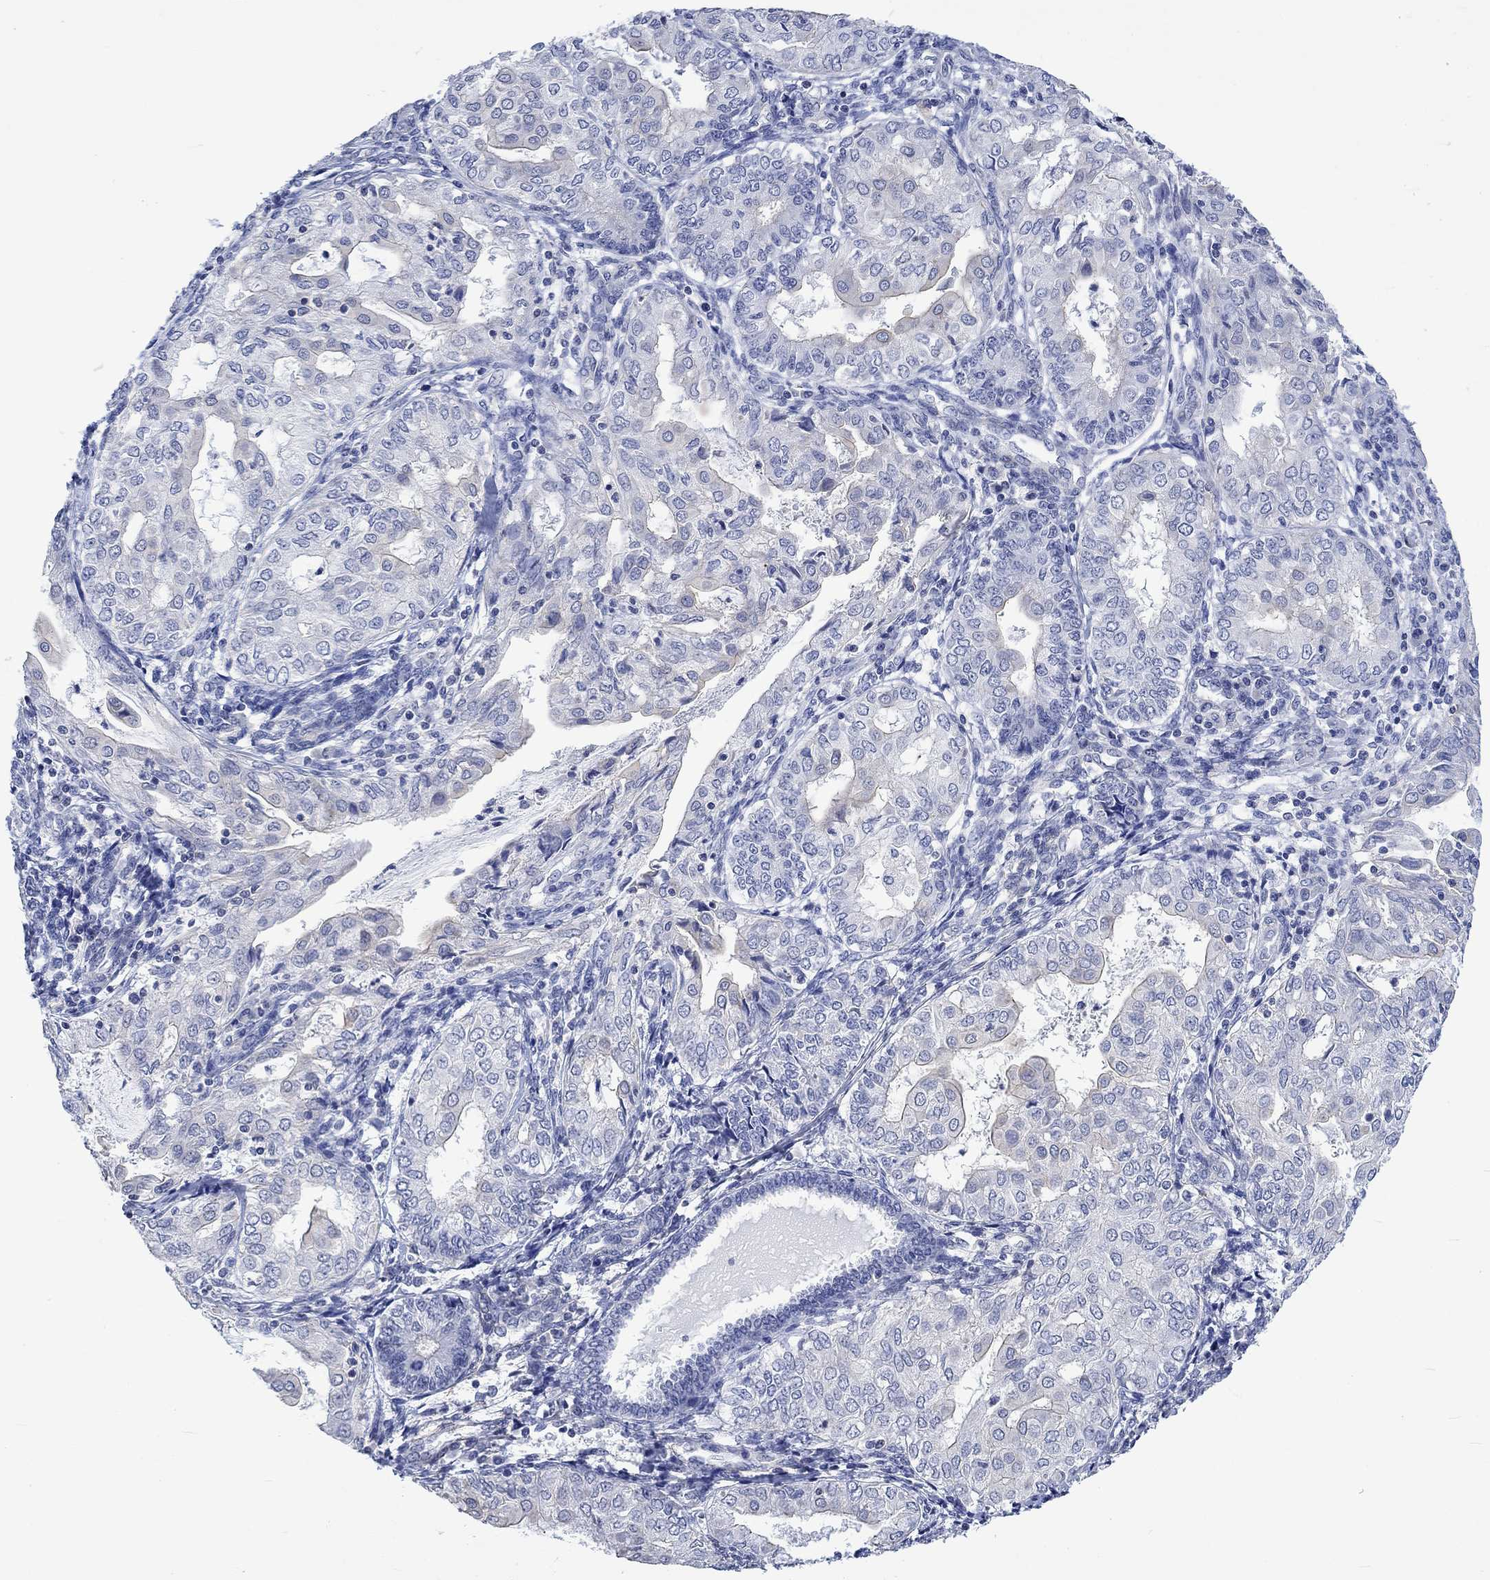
{"staining": {"intensity": "negative", "quantity": "none", "location": "none"}, "tissue": "endometrial cancer", "cell_type": "Tumor cells", "image_type": "cancer", "snomed": [{"axis": "morphology", "description": "Adenocarcinoma, NOS"}, {"axis": "topography", "description": "Endometrium"}], "caption": "A high-resolution image shows IHC staining of endometrial adenocarcinoma, which exhibits no significant staining in tumor cells. (Stains: DAB immunohistochemistry (IHC) with hematoxylin counter stain, Microscopy: brightfield microscopy at high magnification).", "gene": "AGRP", "patient": {"sex": "female", "age": 68}}